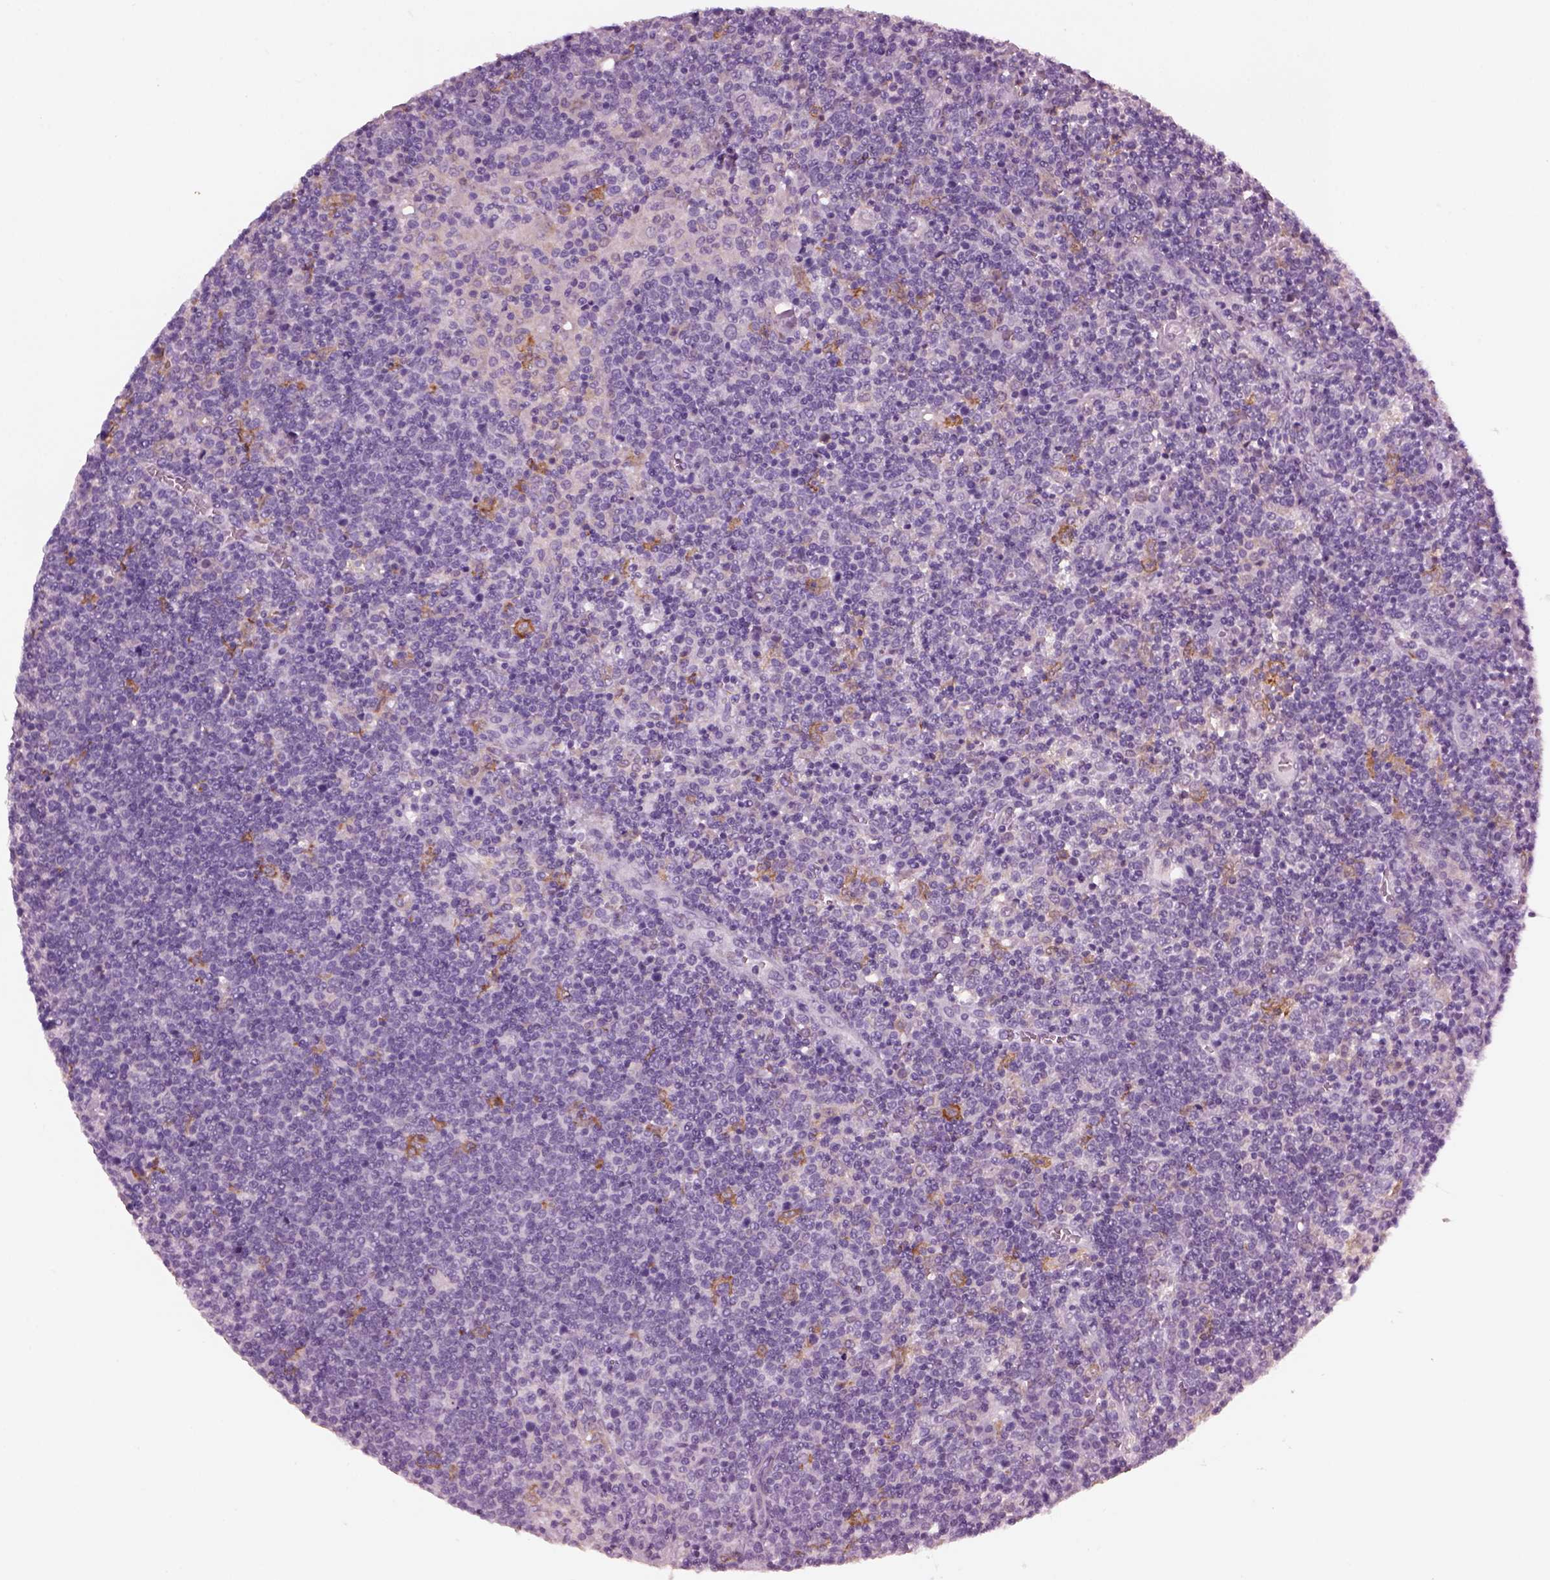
{"staining": {"intensity": "negative", "quantity": "none", "location": "none"}, "tissue": "lymphoma", "cell_type": "Tumor cells", "image_type": "cancer", "snomed": [{"axis": "morphology", "description": "Malignant lymphoma, non-Hodgkin's type, High grade"}, {"axis": "topography", "description": "Lymph node"}], "caption": "A high-resolution histopathology image shows IHC staining of lymphoma, which shows no significant positivity in tumor cells.", "gene": "SHTN1", "patient": {"sex": "male", "age": 61}}